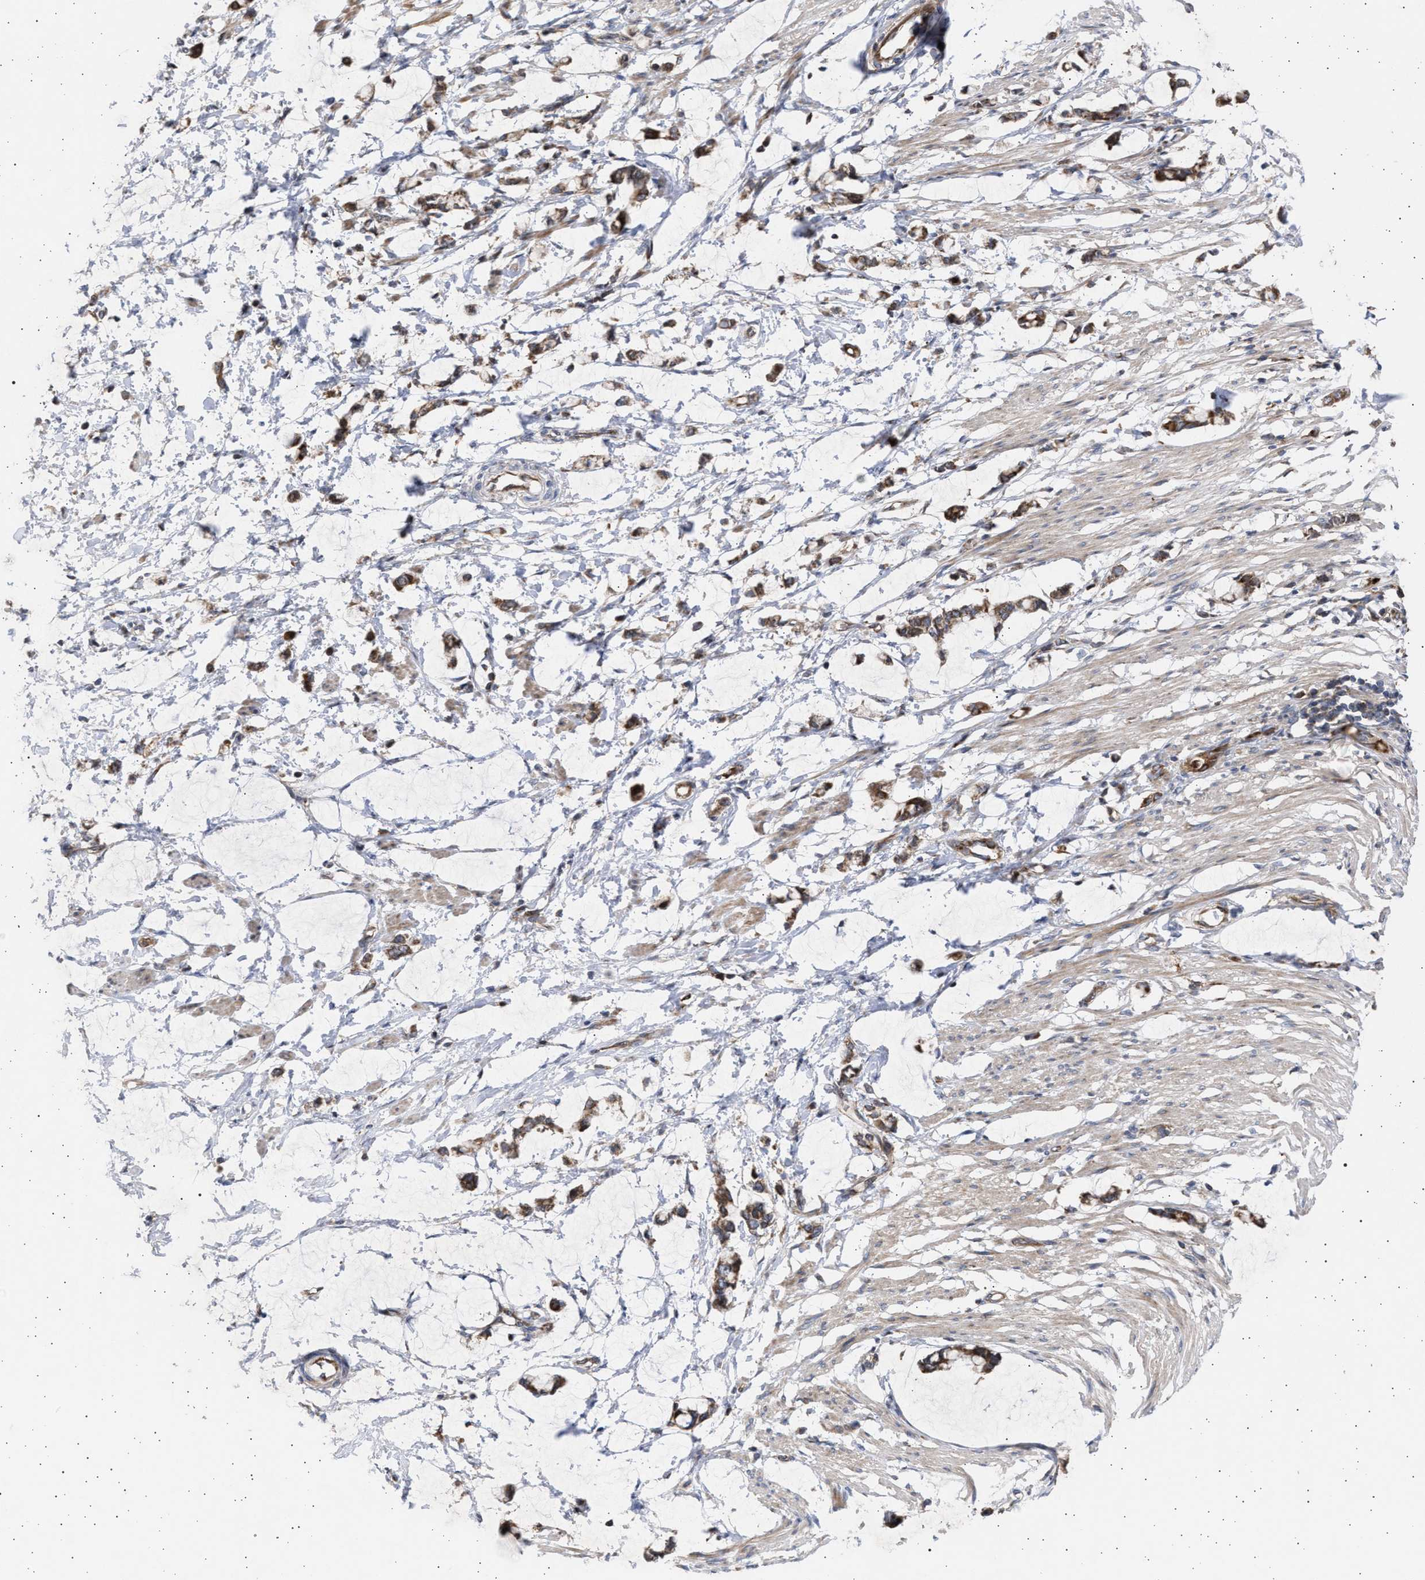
{"staining": {"intensity": "weak", "quantity": ">75%", "location": "cytoplasmic/membranous"}, "tissue": "smooth muscle", "cell_type": "Smooth muscle cells", "image_type": "normal", "snomed": [{"axis": "morphology", "description": "Normal tissue, NOS"}, {"axis": "morphology", "description": "Adenocarcinoma, NOS"}, {"axis": "topography", "description": "Smooth muscle"}, {"axis": "topography", "description": "Colon"}], "caption": "This micrograph exhibits immunohistochemistry (IHC) staining of normal smooth muscle, with low weak cytoplasmic/membranous positivity in about >75% of smooth muscle cells.", "gene": "TTC19", "patient": {"sex": "male", "age": 14}}